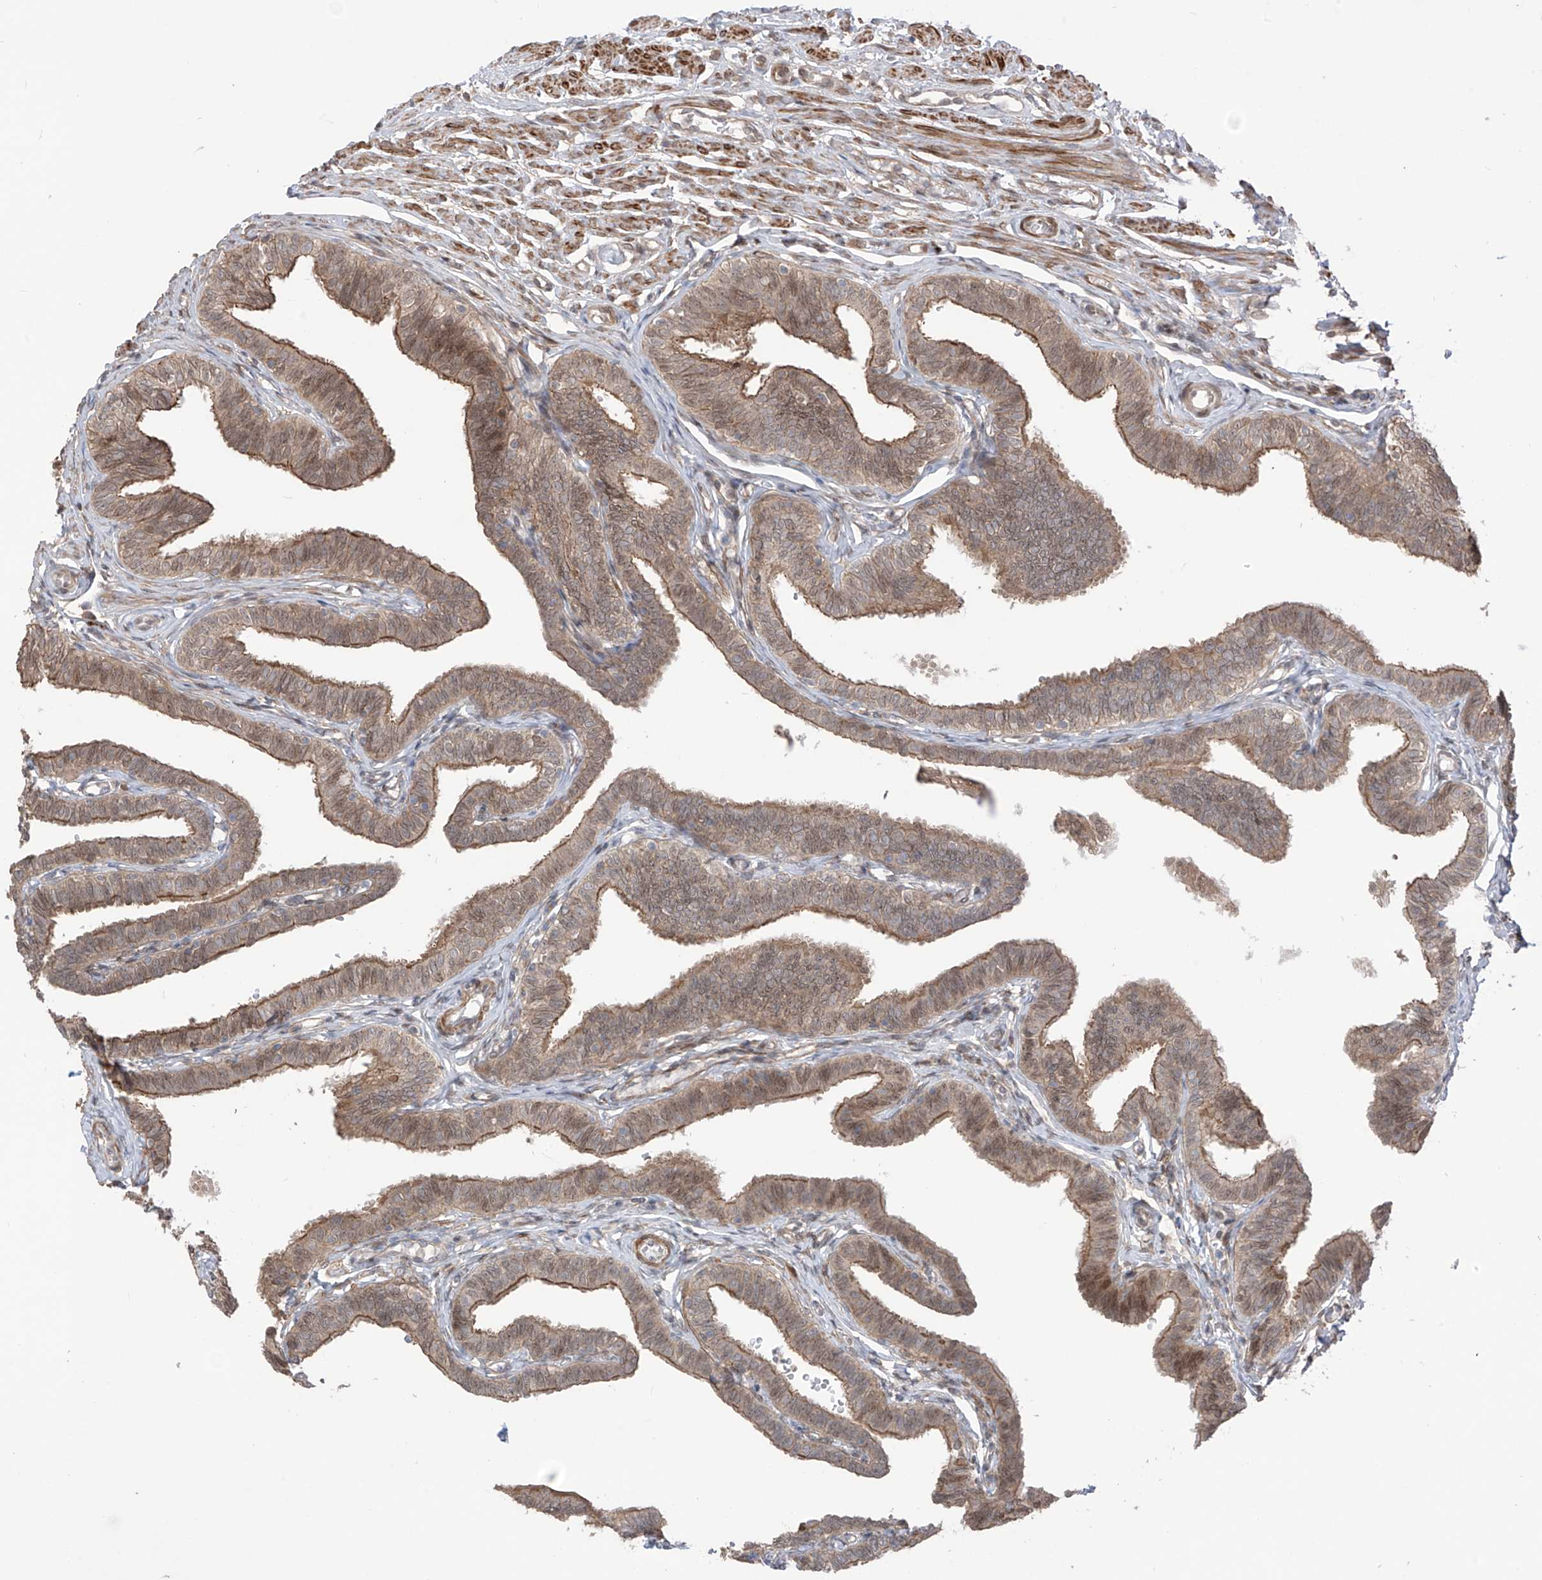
{"staining": {"intensity": "moderate", "quantity": ">75%", "location": "cytoplasmic/membranous"}, "tissue": "fallopian tube", "cell_type": "Glandular cells", "image_type": "normal", "snomed": [{"axis": "morphology", "description": "Normal tissue, NOS"}, {"axis": "topography", "description": "Fallopian tube"}, {"axis": "topography", "description": "Ovary"}], "caption": "Human fallopian tube stained for a protein (brown) reveals moderate cytoplasmic/membranous positive positivity in approximately >75% of glandular cells.", "gene": "LRRC74A", "patient": {"sex": "female", "age": 23}}